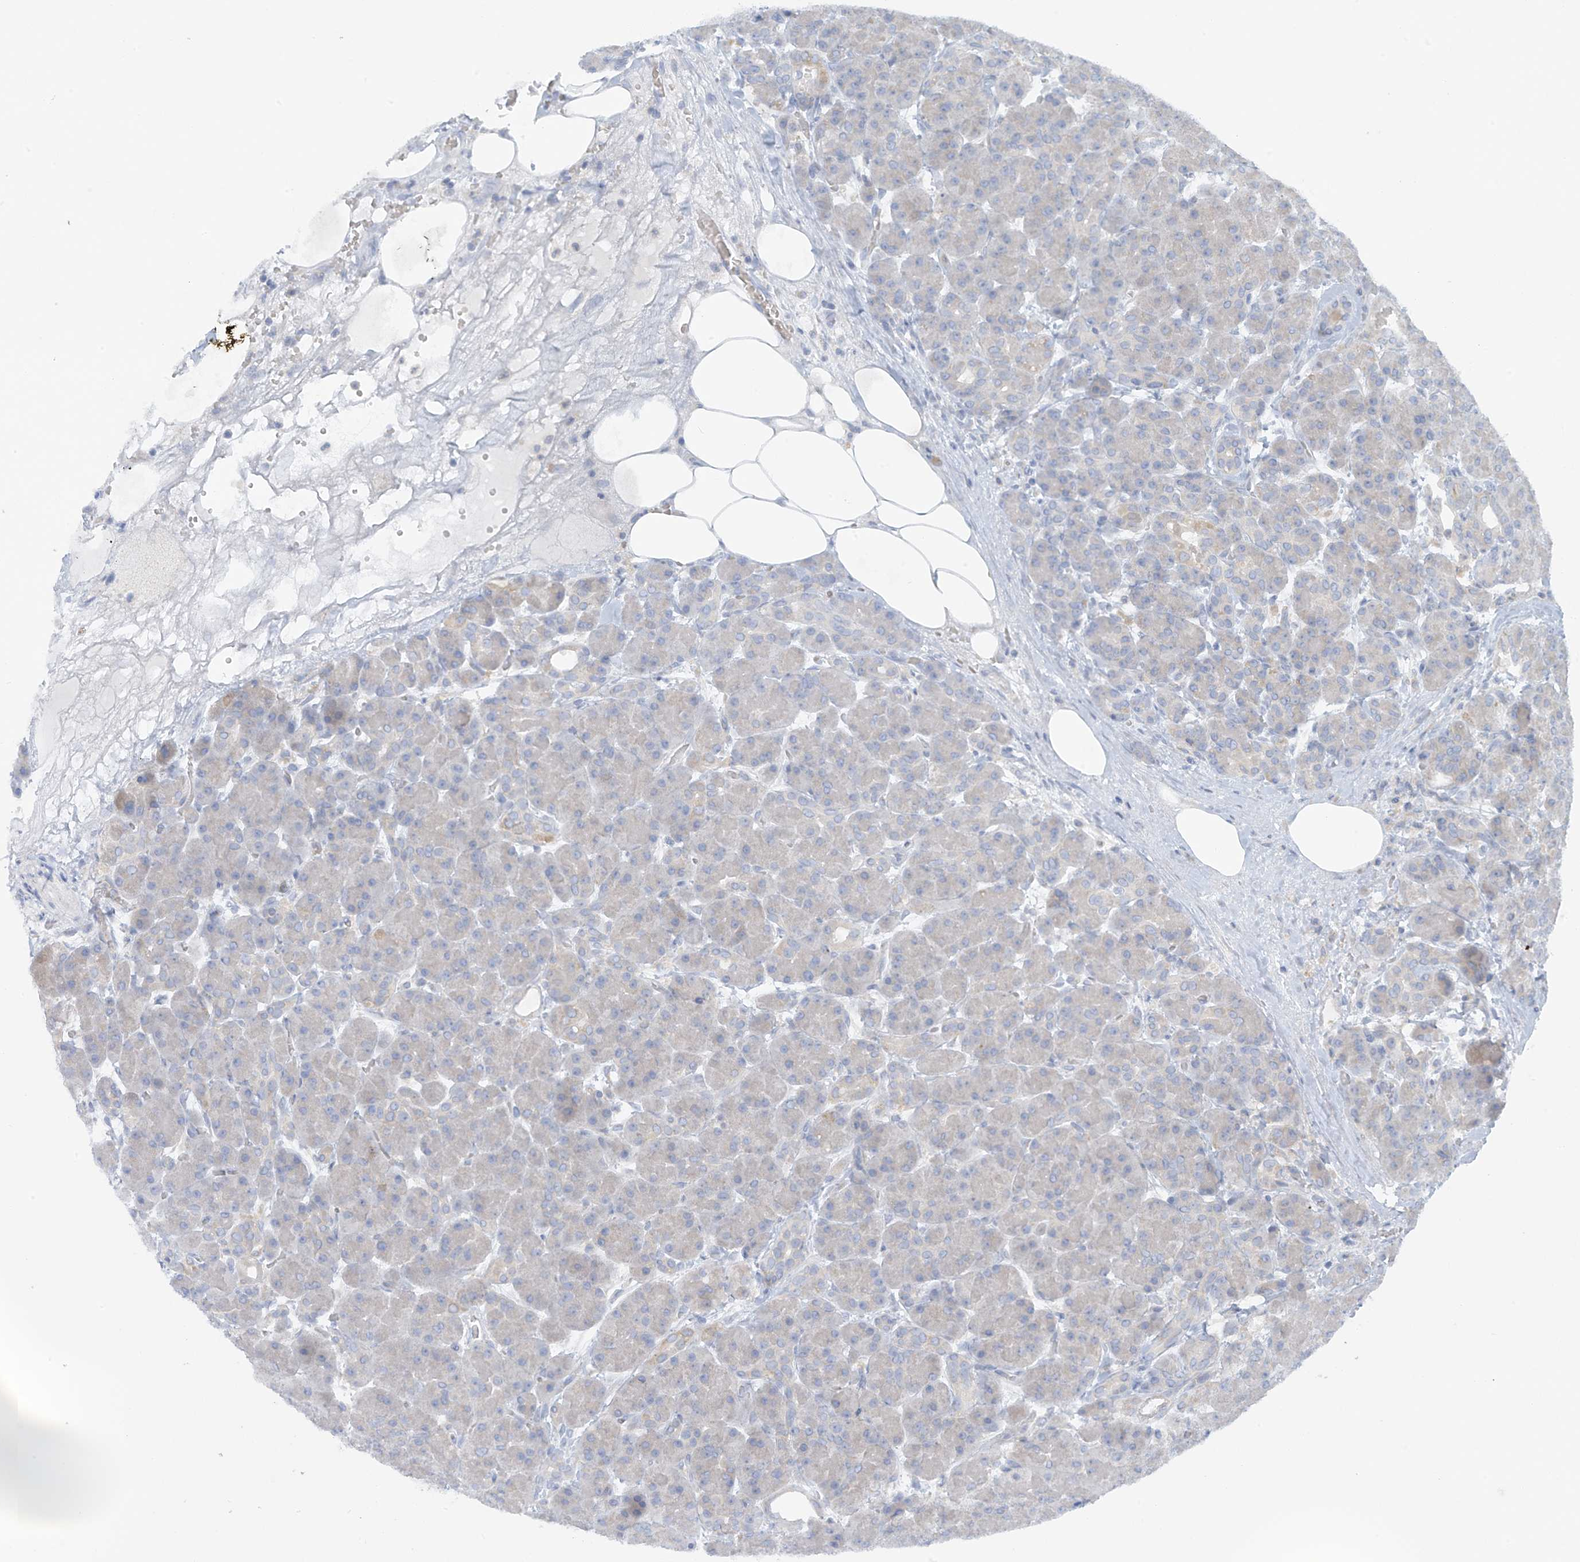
{"staining": {"intensity": "negative", "quantity": "none", "location": "none"}, "tissue": "pancreas", "cell_type": "Exocrine glandular cells", "image_type": "normal", "snomed": [{"axis": "morphology", "description": "Normal tissue, NOS"}, {"axis": "topography", "description": "Pancreas"}], "caption": "Pancreas stained for a protein using immunohistochemistry exhibits no staining exocrine glandular cells.", "gene": "SLC6A12", "patient": {"sex": "male", "age": 63}}